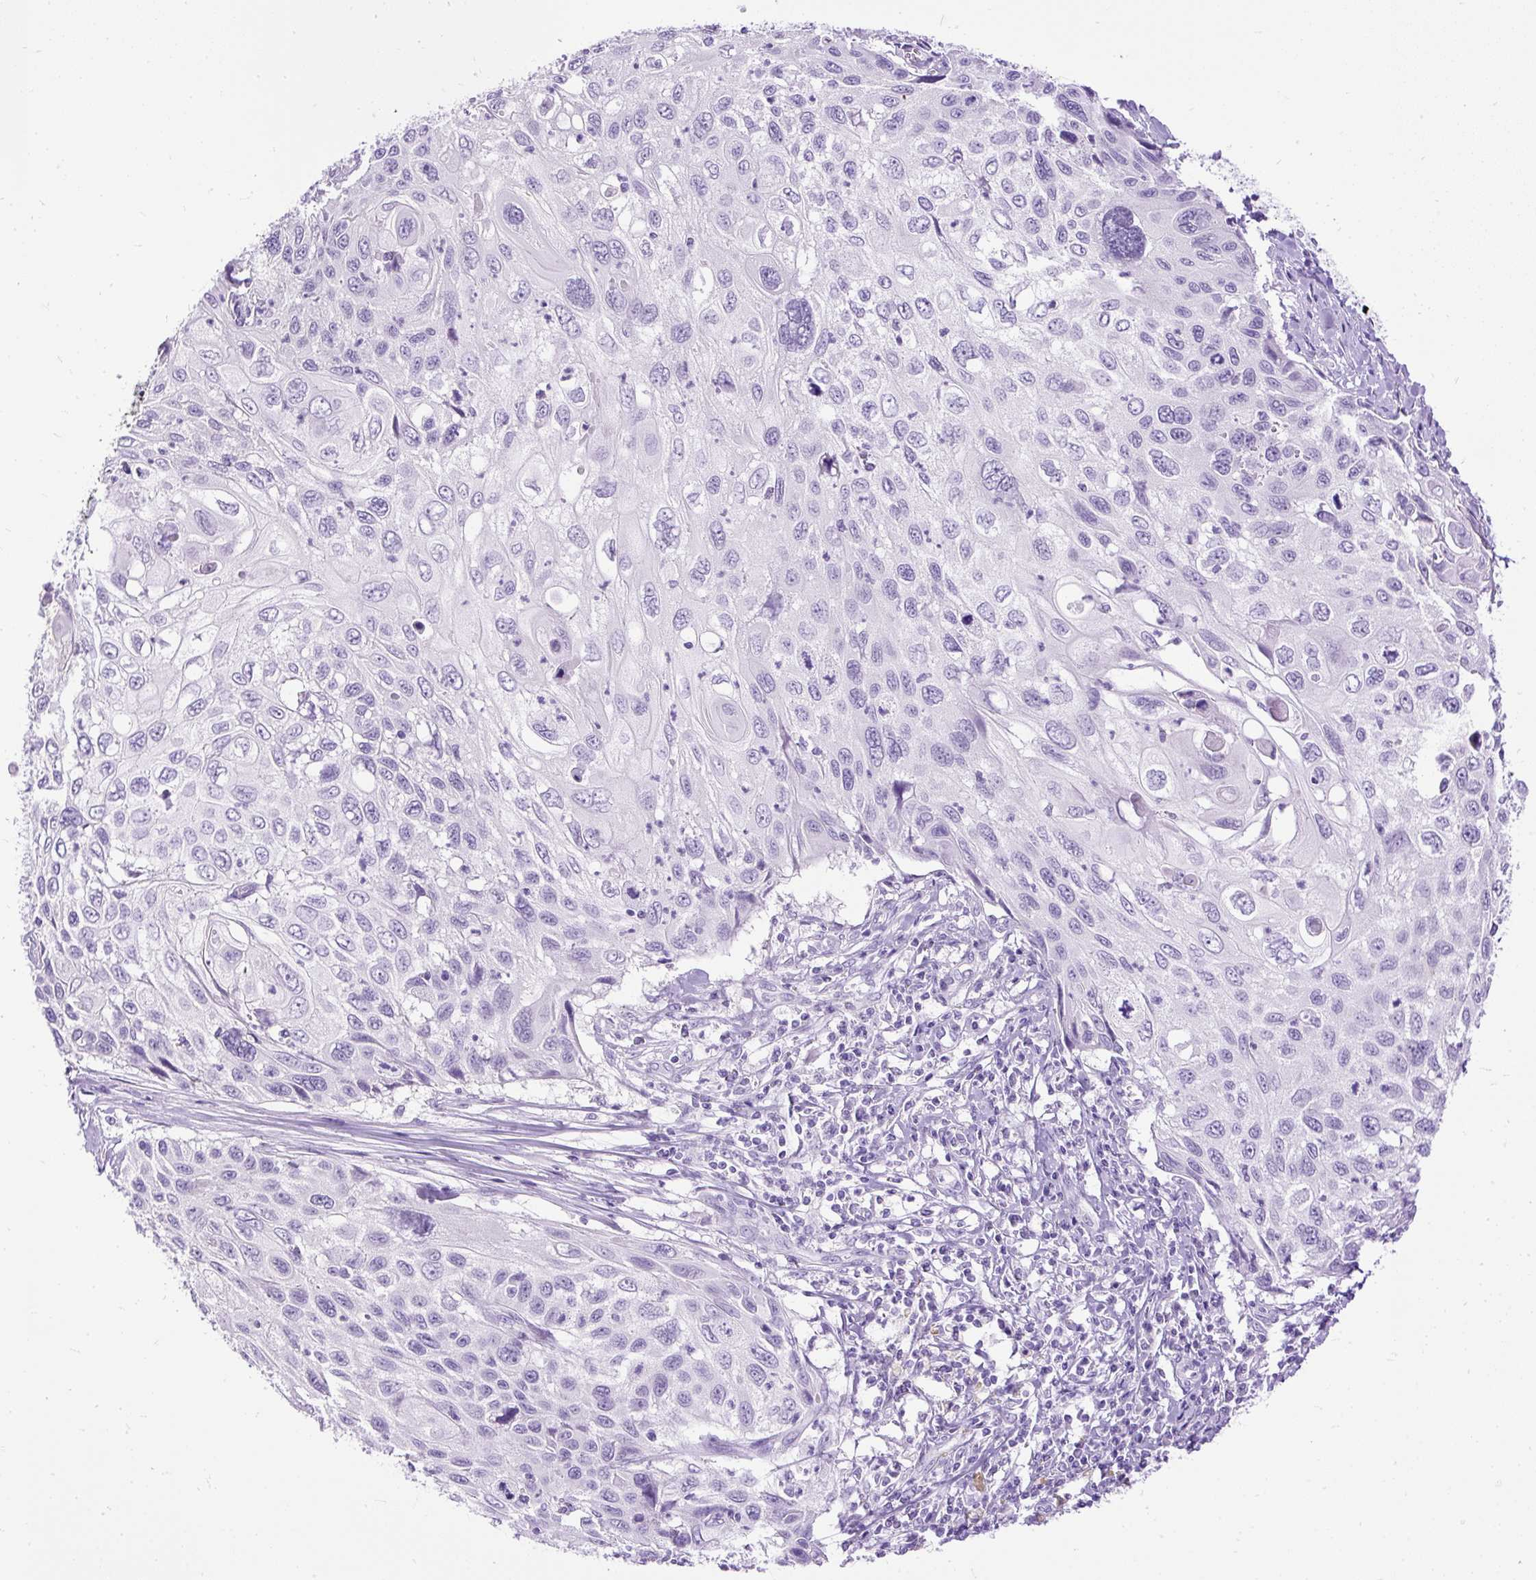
{"staining": {"intensity": "negative", "quantity": "none", "location": "none"}, "tissue": "cervical cancer", "cell_type": "Tumor cells", "image_type": "cancer", "snomed": [{"axis": "morphology", "description": "Squamous cell carcinoma, NOS"}, {"axis": "topography", "description": "Cervix"}], "caption": "Squamous cell carcinoma (cervical) stained for a protein using immunohistochemistry shows no positivity tumor cells.", "gene": "HEY1", "patient": {"sex": "female", "age": 70}}